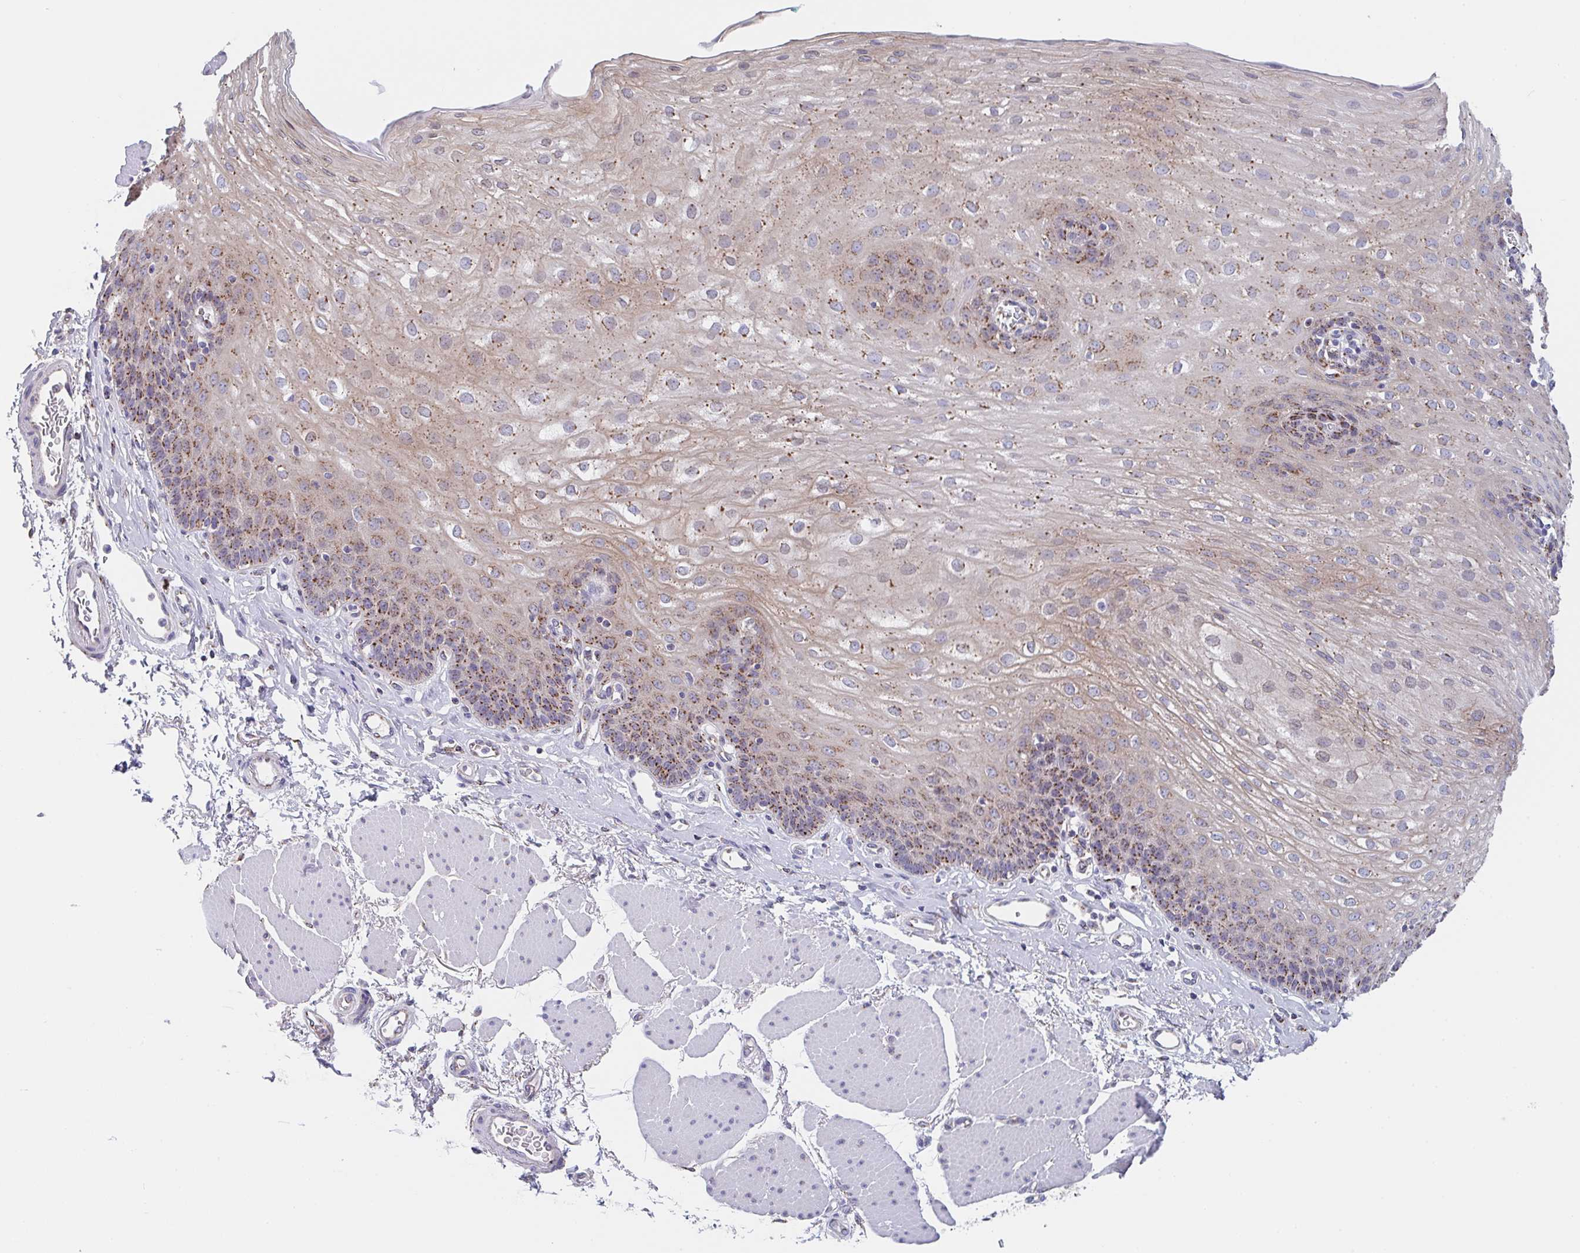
{"staining": {"intensity": "moderate", "quantity": ">75%", "location": "cytoplasmic/membranous"}, "tissue": "esophagus", "cell_type": "Squamous epithelial cells", "image_type": "normal", "snomed": [{"axis": "morphology", "description": "Normal tissue, NOS"}, {"axis": "topography", "description": "Esophagus"}], "caption": "This image reveals normal esophagus stained with IHC to label a protein in brown. The cytoplasmic/membranous of squamous epithelial cells show moderate positivity for the protein. Nuclei are counter-stained blue.", "gene": "PROSER3", "patient": {"sex": "female", "age": 81}}